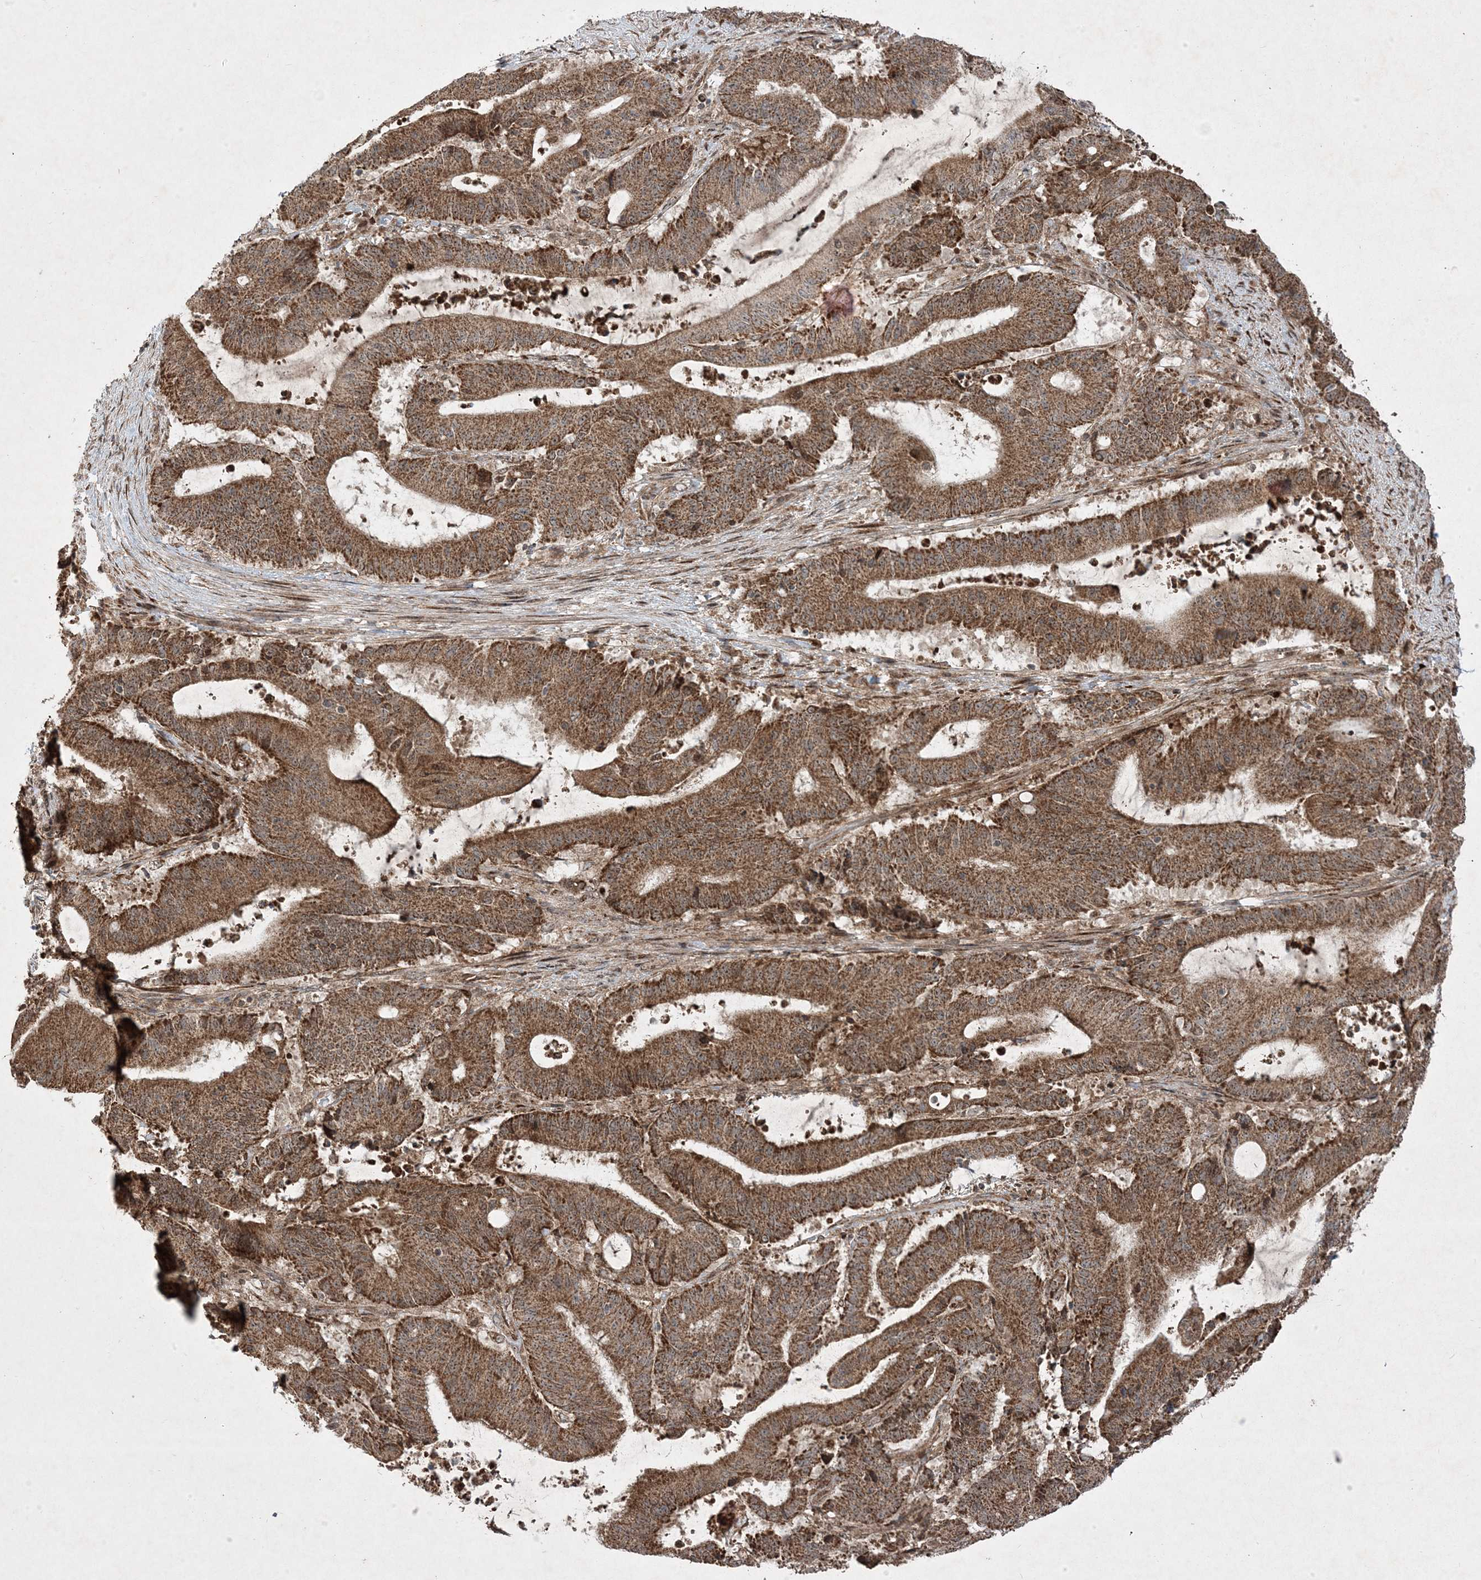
{"staining": {"intensity": "moderate", "quantity": ">75%", "location": "cytoplasmic/membranous"}, "tissue": "liver cancer", "cell_type": "Tumor cells", "image_type": "cancer", "snomed": [{"axis": "morphology", "description": "Normal tissue, NOS"}, {"axis": "morphology", "description": "Cholangiocarcinoma"}, {"axis": "topography", "description": "Liver"}, {"axis": "topography", "description": "Peripheral nerve tissue"}], "caption": "Cholangiocarcinoma (liver) stained with a protein marker demonstrates moderate staining in tumor cells.", "gene": "PLEKHM2", "patient": {"sex": "female", "age": 73}}